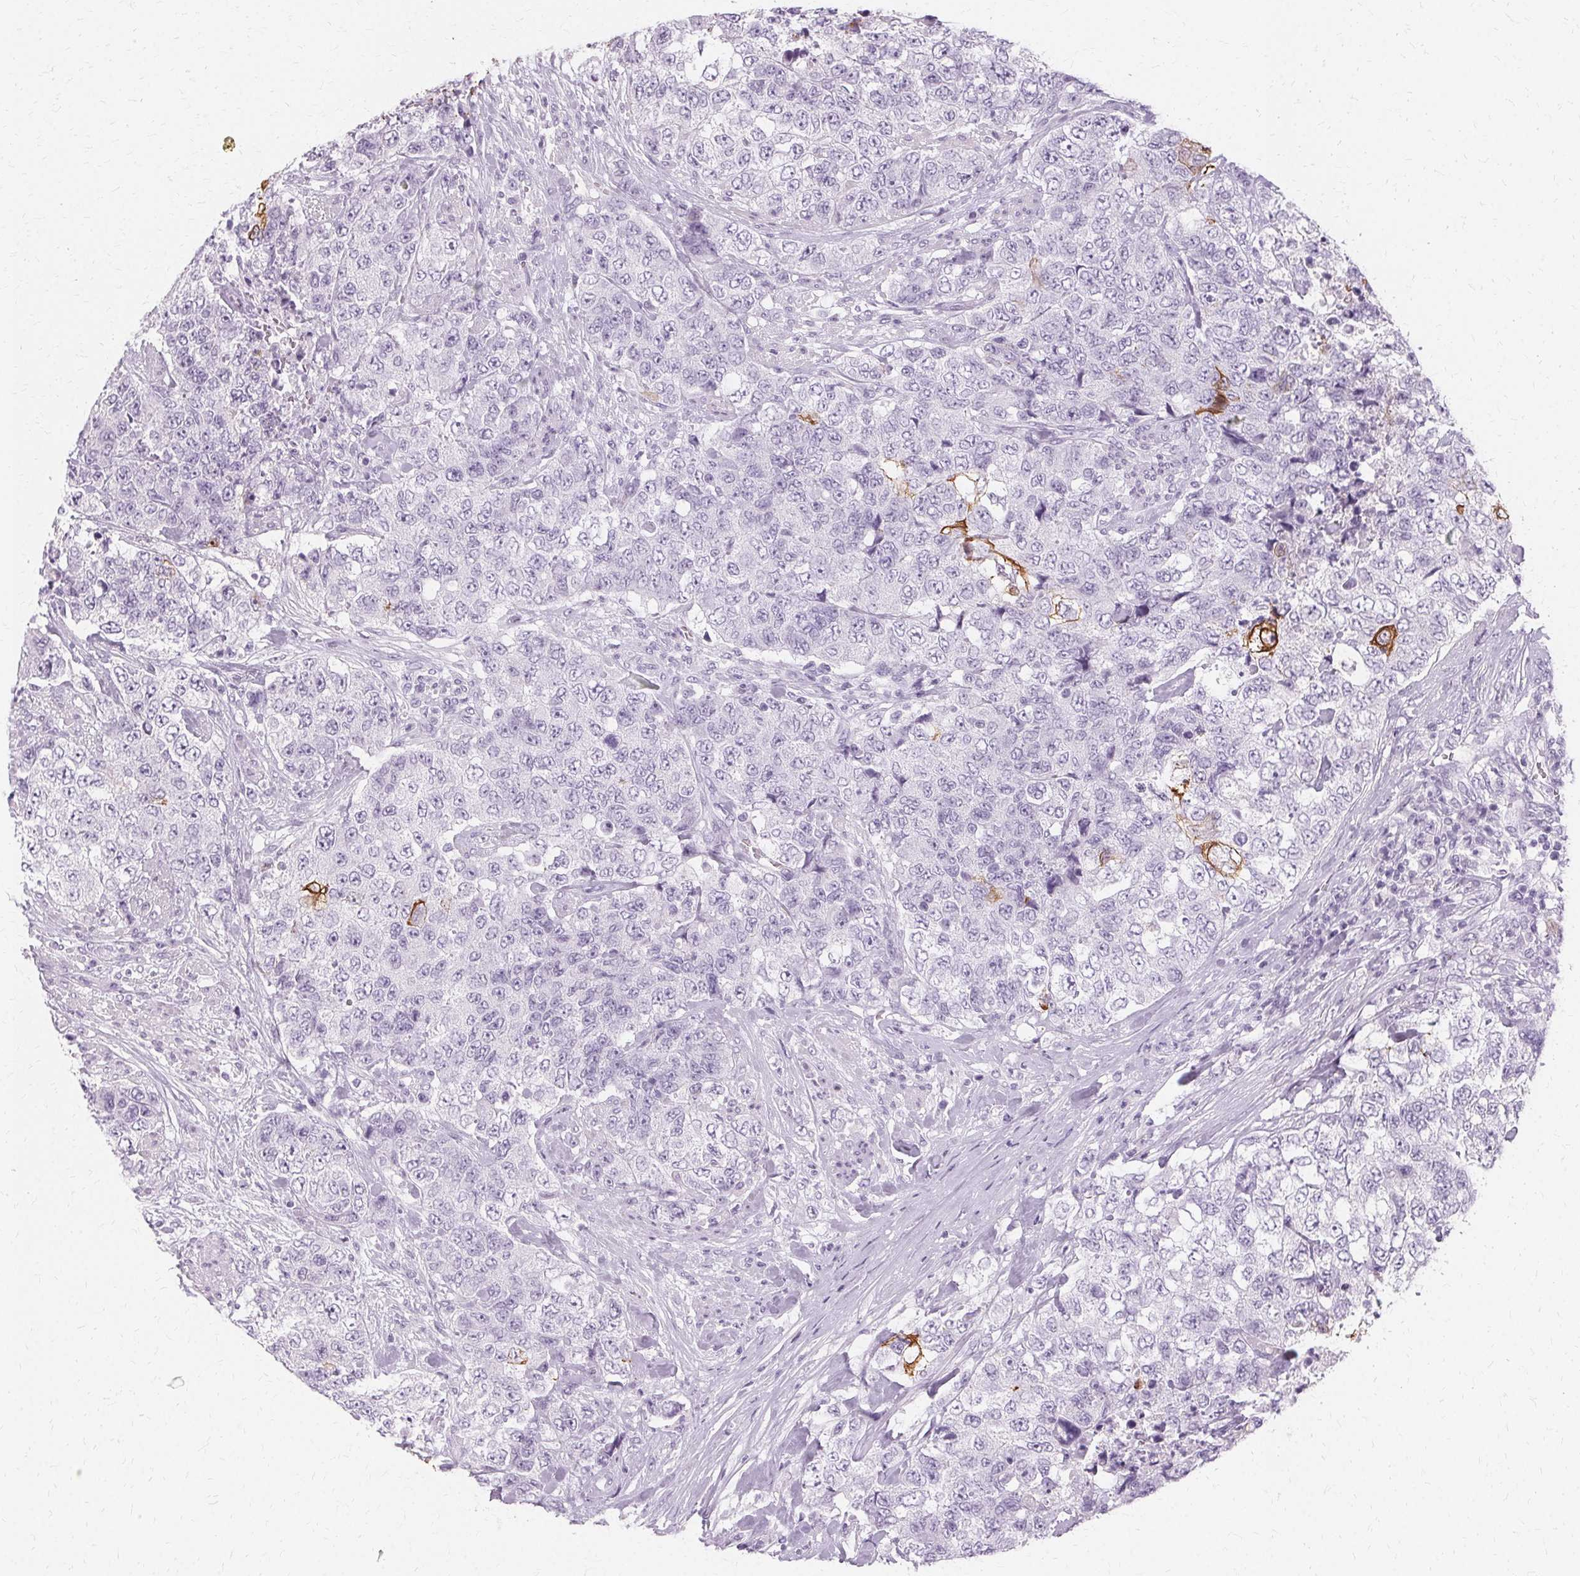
{"staining": {"intensity": "strong", "quantity": "<25%", "location": "cytoplasmic/membranous"}, "tissue": "urothelial cancer", "cell_type": "Tumor cells", "image_type": "cancer", "snomed": [{"axis": "morphology", "description": "Urothelial carcinoma, High grade"}, {"axis": "topography", "description": "Urinary bladder"}], "caption": "Immunohistochemistry (IHC) staining of urothelial cancer, which demonstrates medium levels of strong cytoplasmic/membranous expression in approximately <25% of tumor cells indicating strong cytoplasmic/membranous protein positivity. The staining was performed using DAB (3,3'-diaminobenzidine) (brown) for protein detection and nuclei were counterstained in hematoxylin (blue).", "gene": "KRT6C", "patient": {"sex": "female", "age": 78}}